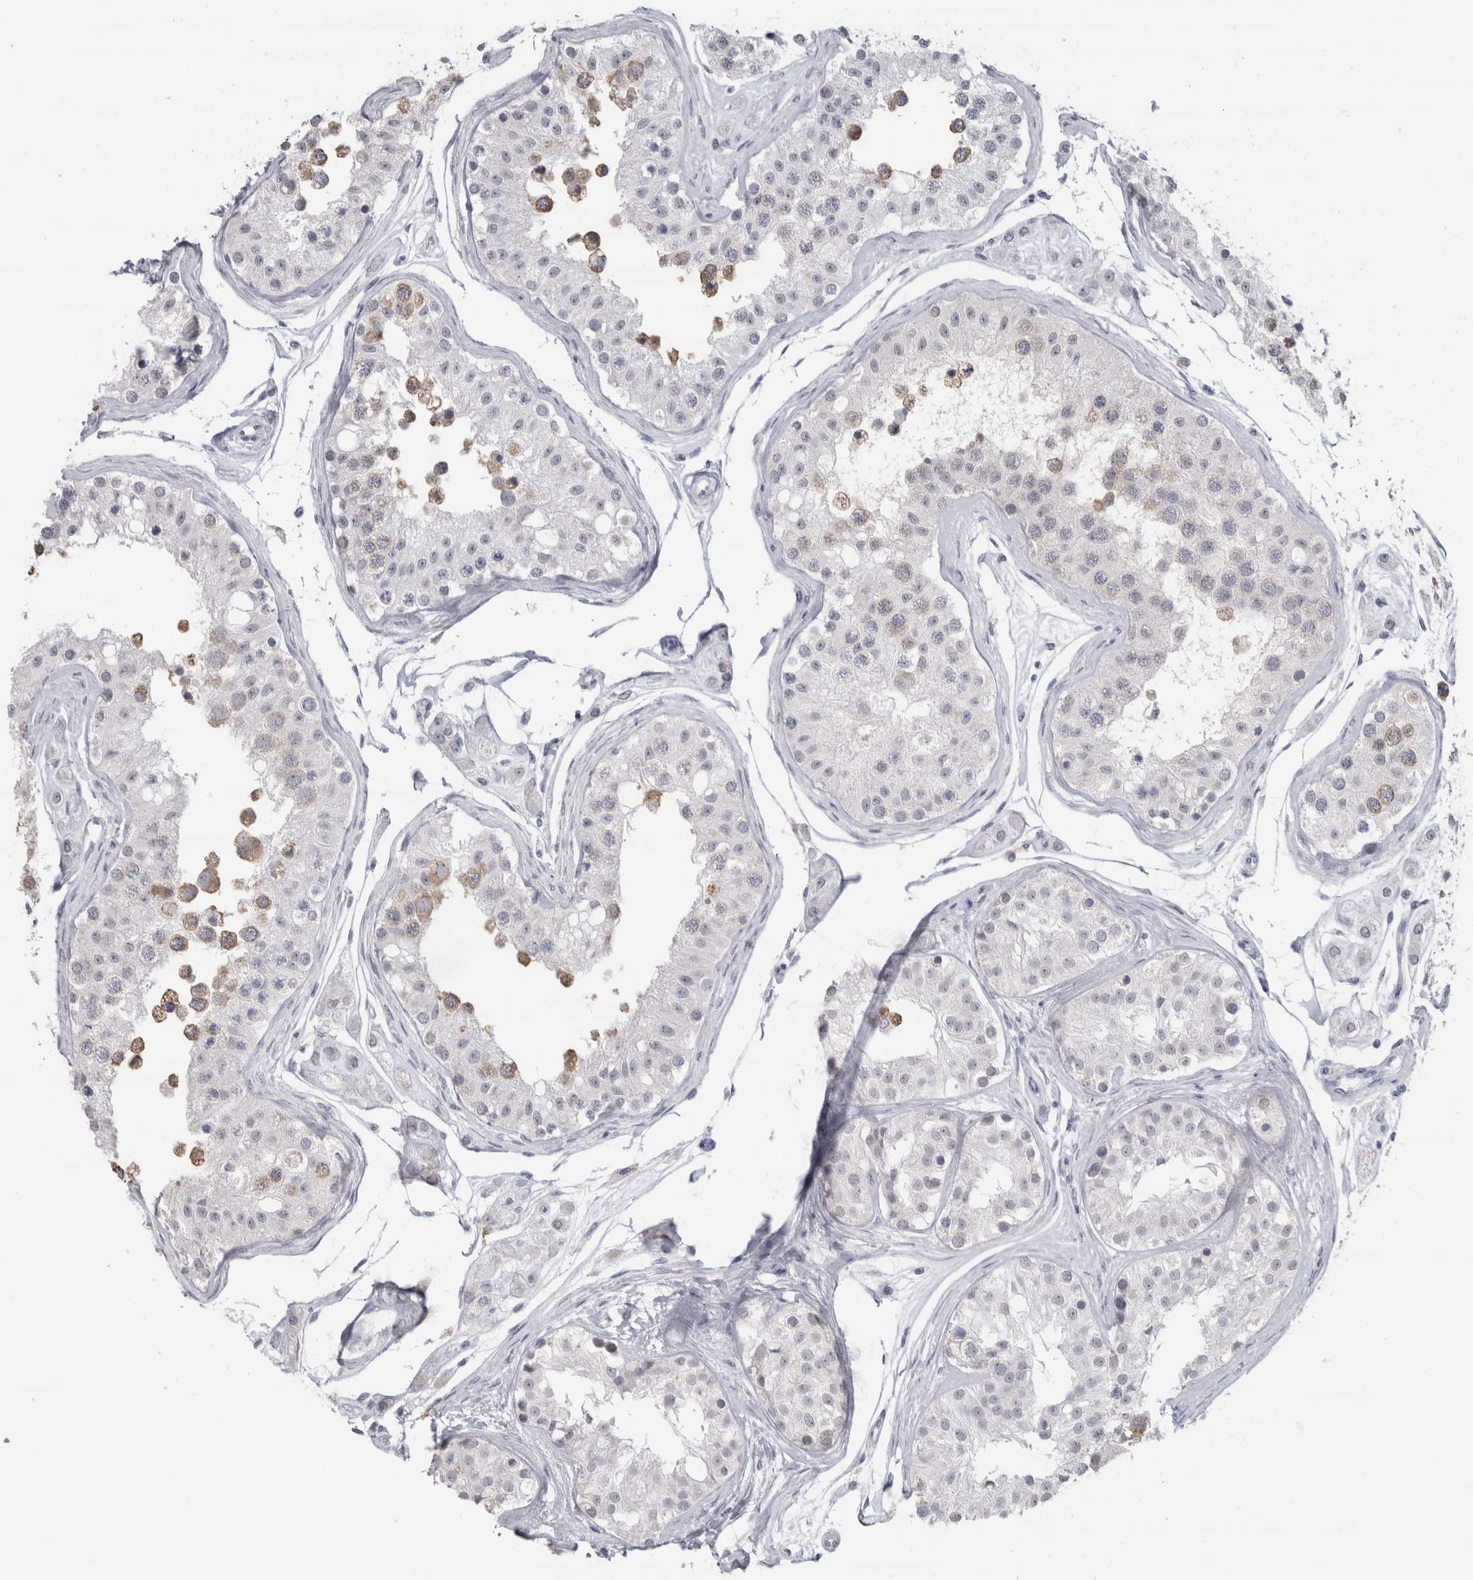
{"staining": {"intensity": "moderate", "quantity": "25%-75%", "location": "cytoplasmic/membranous"}, "tissue": "testis", "cell_type": "Cells in seminiferous ducts", "image_type": "normal", "snomed": [{"axis": "morphology", "description": "Normal tissue, NOS"}, {"axis": "morphology", "description": "Adenocarcinoma, metastatic, NOS"}, {"axis": "topography", "description": "Testis"}], "caption": "Immunohistochemical staining of benign human testis reveals moderate cytoplasmic/membranous protein expression in about 25%-75% of cells in seminiferous ducts.", "gene": "CDH17", "patient": {"sex": "male", "age": 26}}